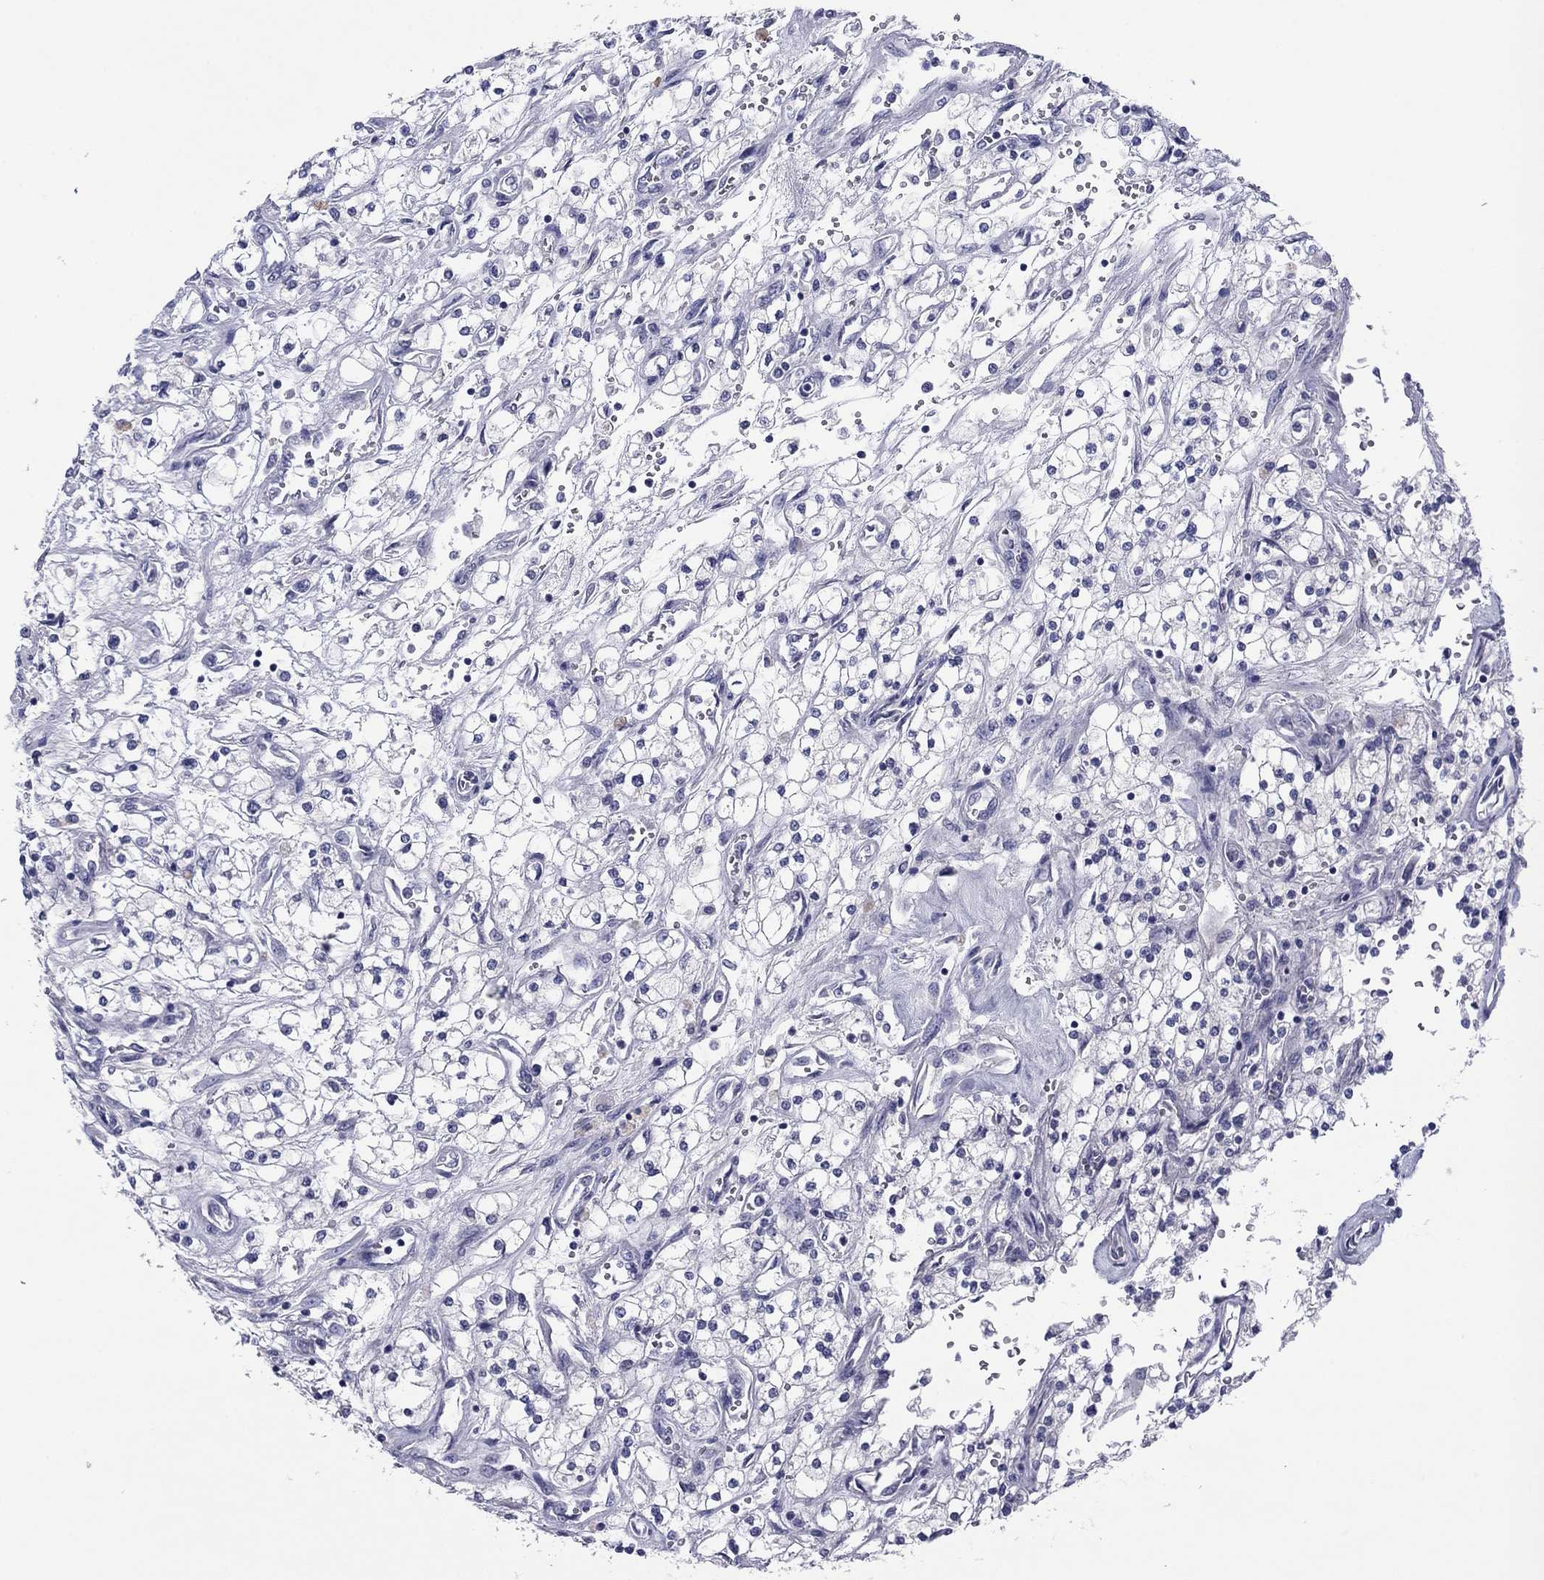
{"staining": {"intensity": "negative", "quantity": "none", "location": "none"}, "tissue": "renal cancer", "cell_type": "Tumor cells", "image_type": "cancer", "snomed": [{"axis": "morphology", "description": "Adenocarcinoma, NOS"}, {"axis": "topography", "description": "Kidney"}], "caption": "Immunohistochemistry histopathology image of neoplastic tissue: adenocarcinoma (renal) stained with DAB demonstrates no significant protein staining in tumor cells. The staining was performed using DAB to visualize the protein expression in brown, while the nuclei were stained in blue with hematoxylin (Magnification: 20x).", "gene": "HAO1", "patient": {"sex": "male", "age": 80}}